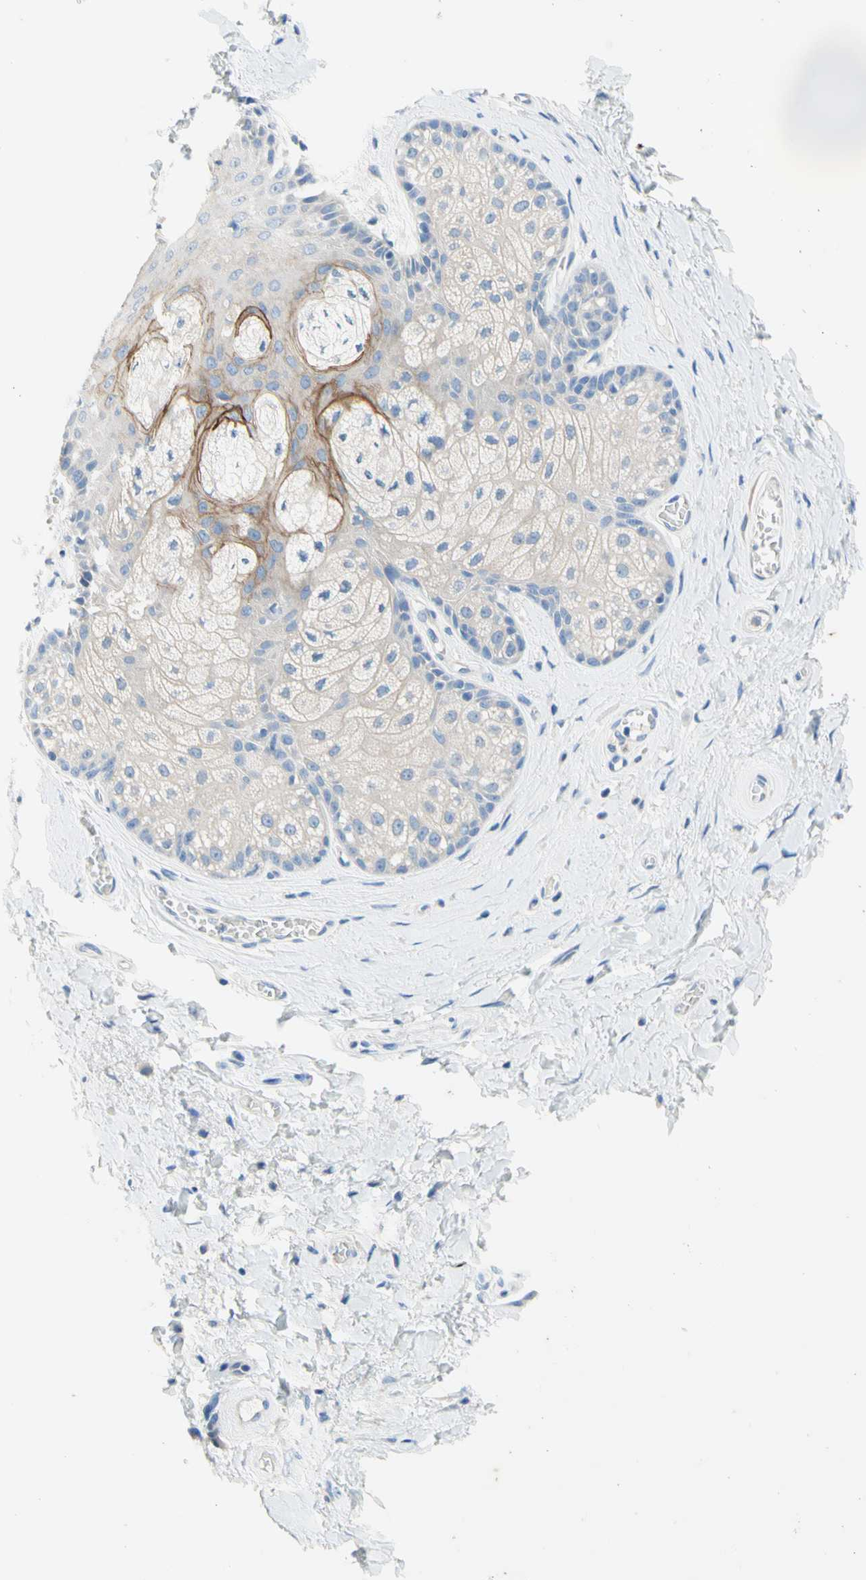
{"staining": {"intensity": "negative", "quantity": "none", "location": "none"}, "tissue": "skin", "cell_type": "Epidermal cells", "image_type": "normal", "snomed": [{"axis": "morphology", "description": "Normal tissue, NOS"}, {"axis": "topography", "description": "Anal"}], "caption": "IHC histopathology image of normal human skin stained for a protein (brown), which demonstrates no positivity in epidermal cells.", "gene": "F3", "patient": {"sex": "male", "age": 69}}